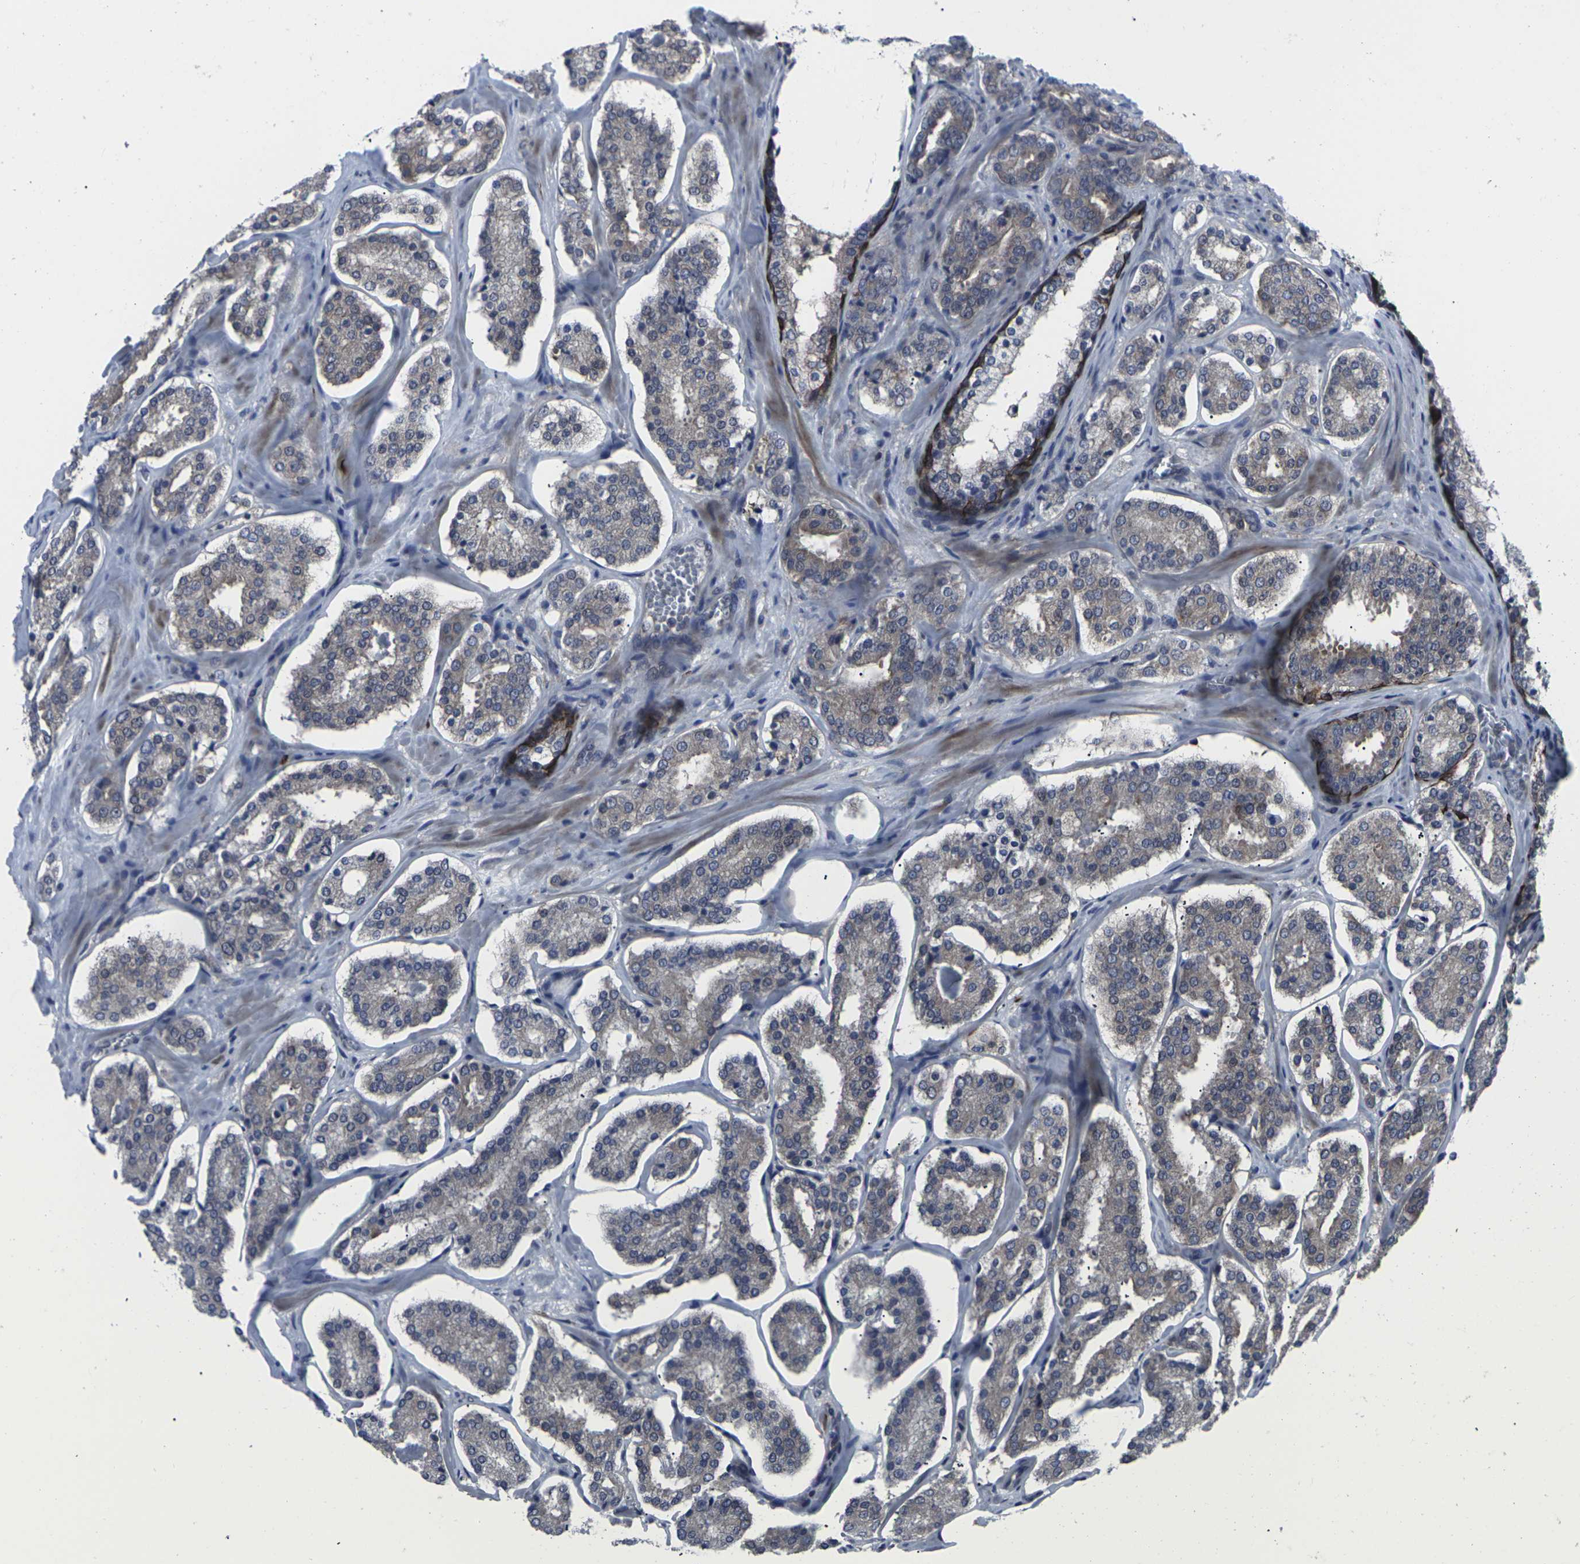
{"staining": {"intensity": "weak", "quantity": ">75%", "location": "cytoplasmic/membranous"}, "tissue": "prostate cancer", "cell_type": "Tumor cells", "image_type": "cancer", "snomed": [{"axis": "morphology", "description": "Adenocarcinoma, High grade"}, {"axis": "topography", "description": "Prostate"}], "caption": "Human prostate adenocarcinoma (high-grade) stained for a protein (brown) demonstrates weak cytoplasmic/membranous positive staining in approximately >75% of tumor cells.", "gene": "HPRT1", "patient": {"sex": "male", "age": 60}}